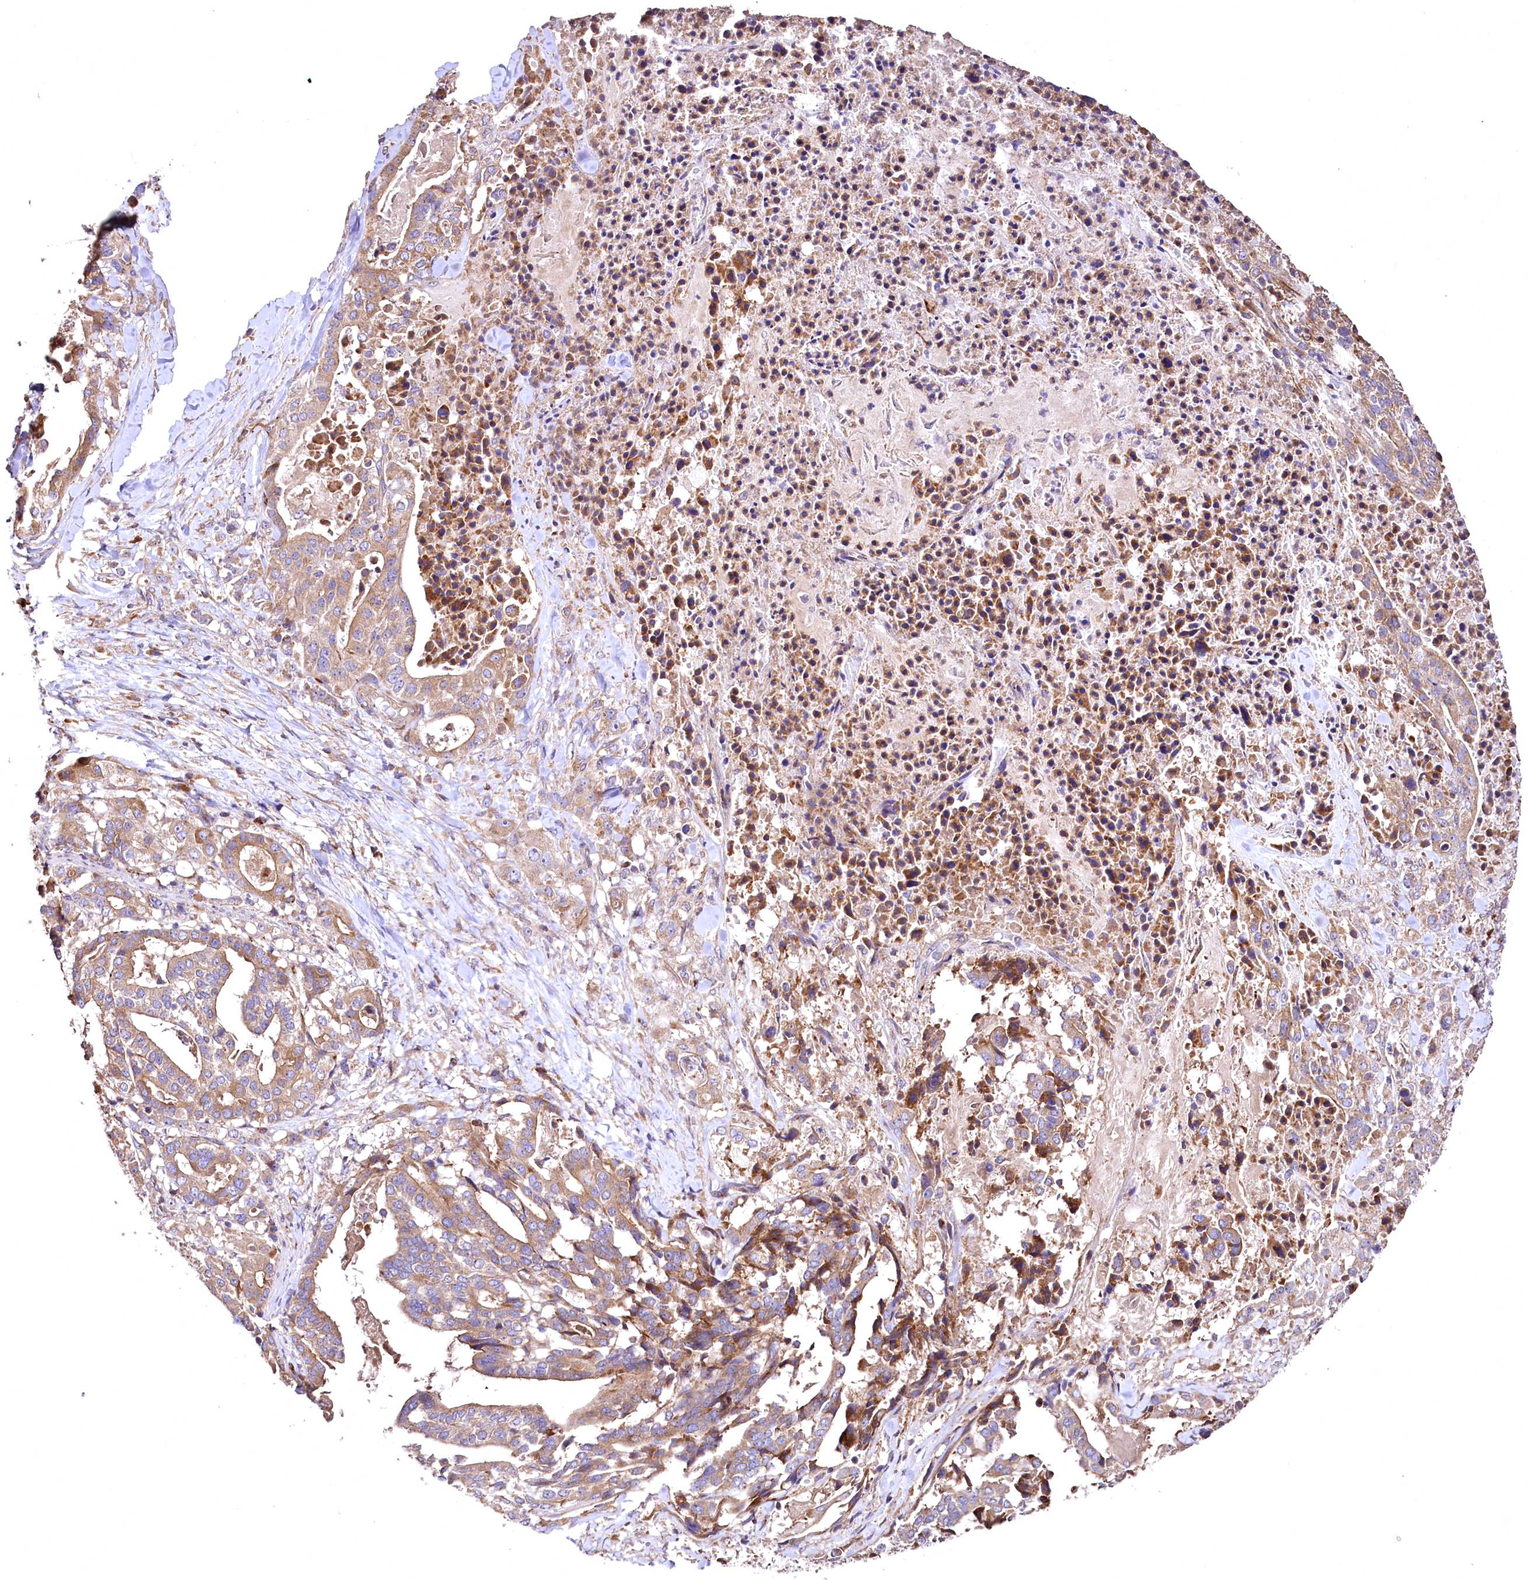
{"staining": {"intensity": "moderate", "quantity": ">75%", "location": "cytoplasmic/membranous"}, "tissue": "stomach cancer", "cell_type": "Tumor cells", "image_type": "cancer", "snomed": [{"axis": "morphology", "description": "Adenocarcinoma, NOS"}, {"axis": "topography", "description": "Stomach"}], "caption": "The micrograph shows staining of stomach adenocarcinoma, revealing moderate cytoplasmic/membranous protein staining (brown color) within tumor cells. The protein of interest is stained brown, and the nuclei are stained in blue (DAB IHC with brightfield microscopy, high magnification).", "gene": "RASSF1", "patient": {"sex": "male", "age": 48}}